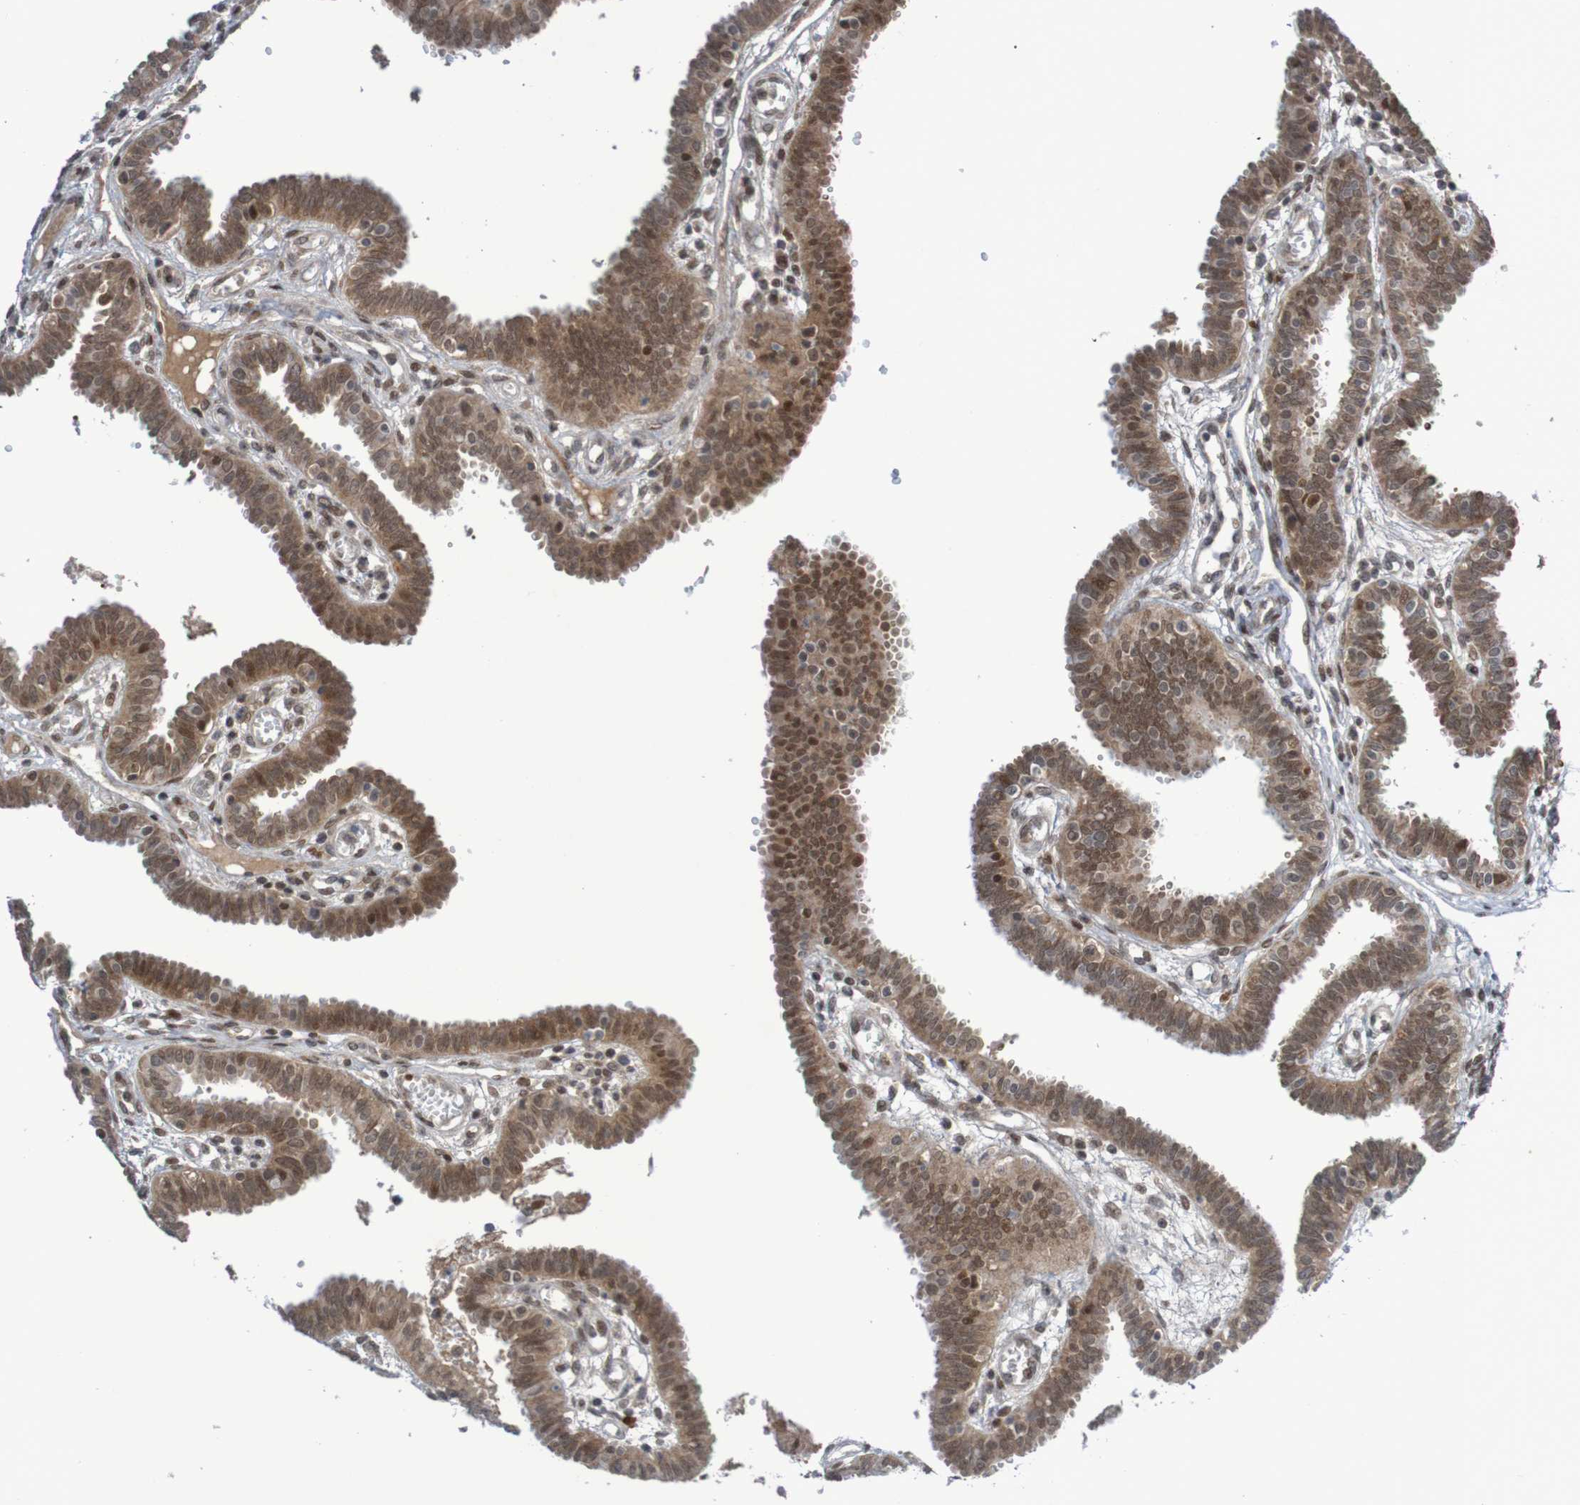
{"staining": {"intensity": "moderate", "quantity": ">75%", "location": "cytoplasmic/membranous"}, "tissue": "fallopian tube", "cell_type": "Glandular cells", "image_type": "normal", "snomed": [{"axis": "morphology", "description": "Normal tissue, NOS"}, {"axis": "topography", "description": "Fallopian tube"}], "caption": "Brown immunohistochemical staining in unremarkable fallopian tube reveals moderate cytoplasmic/membranous staining in approximately >75% of glandular cells.", "gene": "ITLN1", "patient": {"sex": "female", "age": 32}}